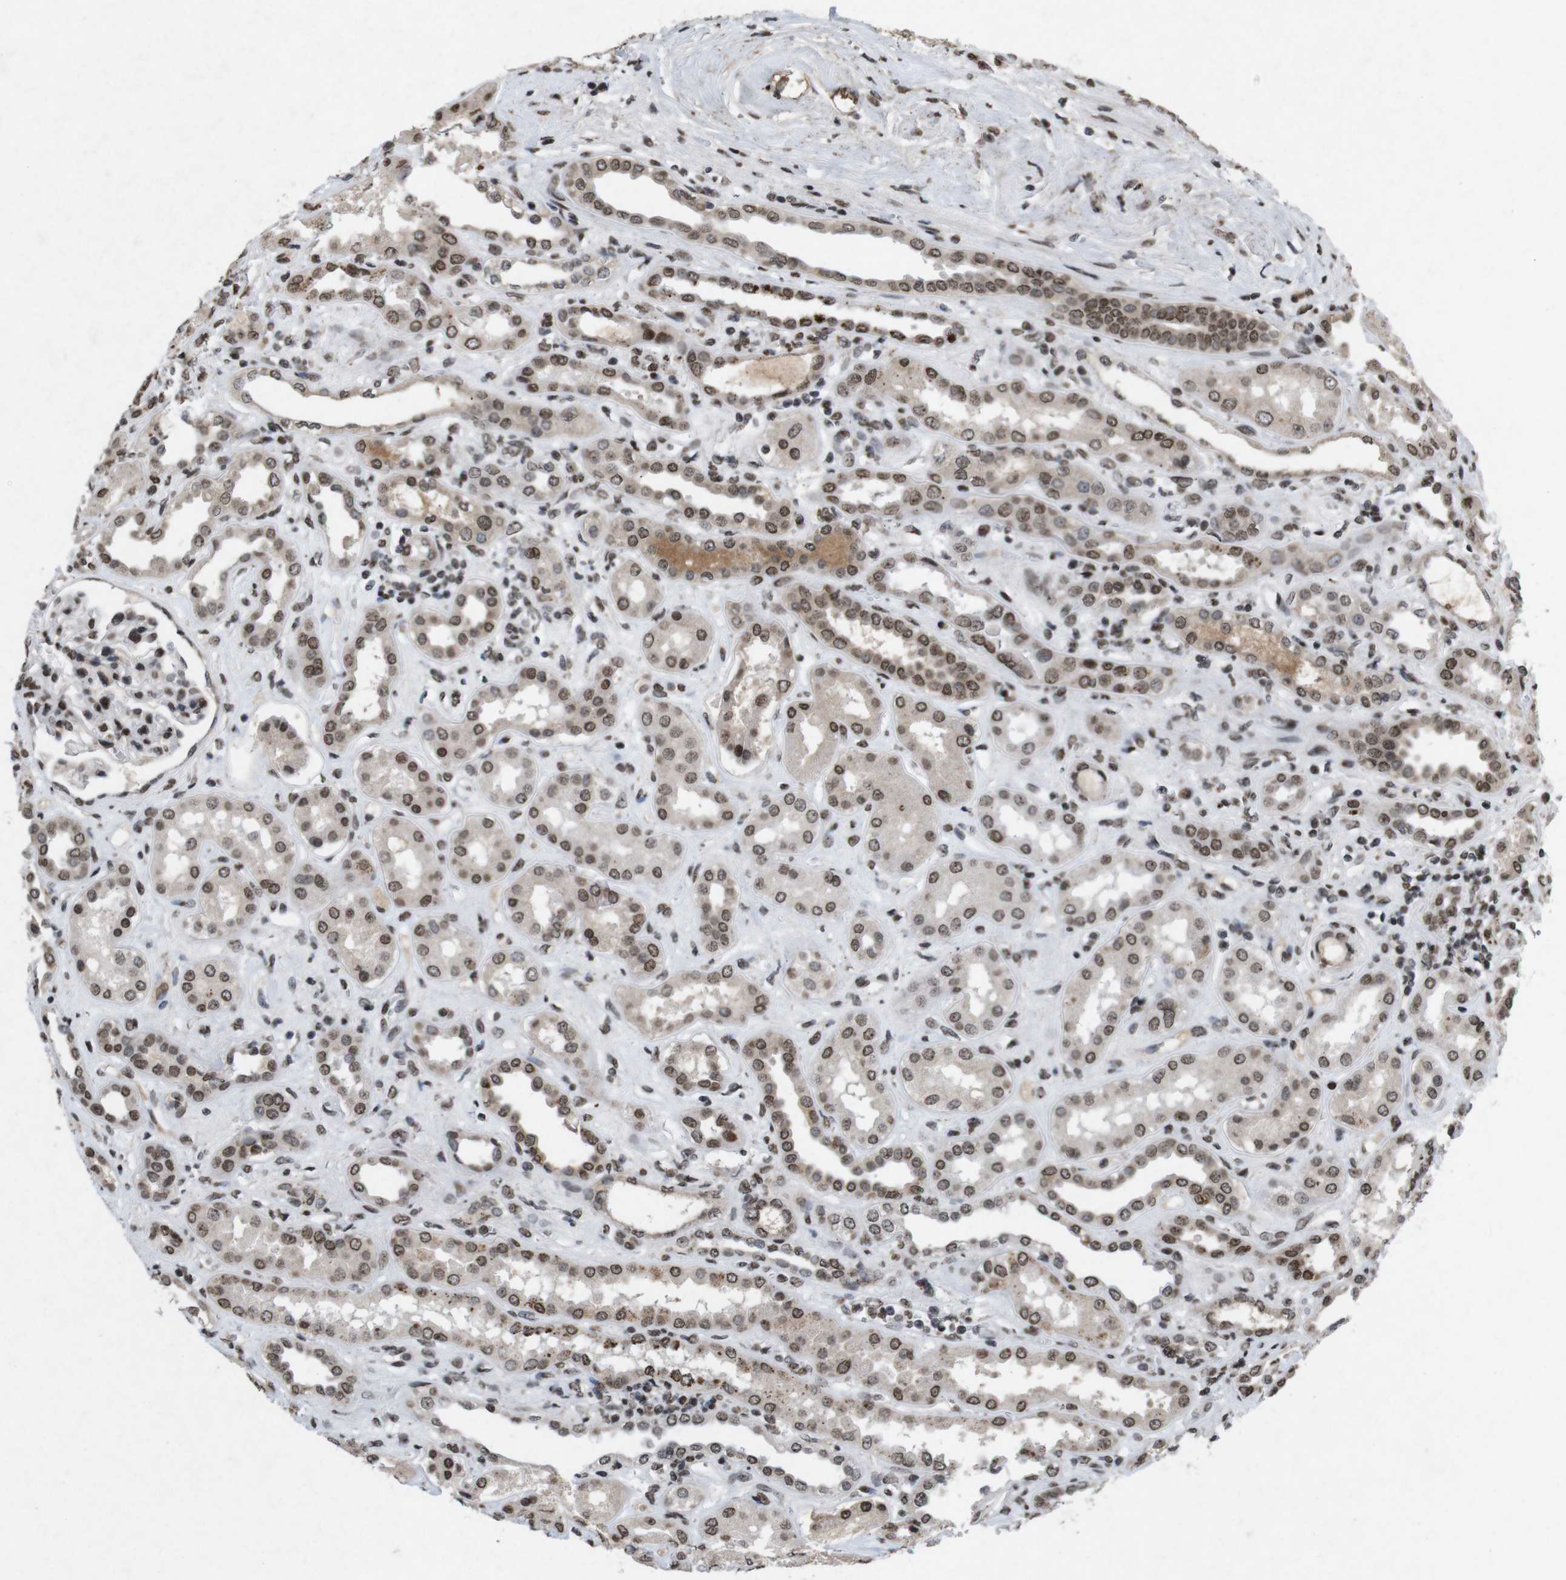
{"staining": {"intensity": "moderate", "quantity": ">75%", "location": "nuclear"}, "tissue": "kidney", "cell_type": "Cells in glomeruli", "image_type": "normal", "snomed": [{"axis": "morphology", "description": "Normal tissue, NOS"}, {"axis": "topography", "description": "Kidney"}], "caption": "Immunohistochemical staining of benign human kidney displays >75% levels of moderate nuclear protein staining in about >75% of cells in glomeruli.", "gene": "MAGEH1", "patient": {"sex": "male", "age": 59}}